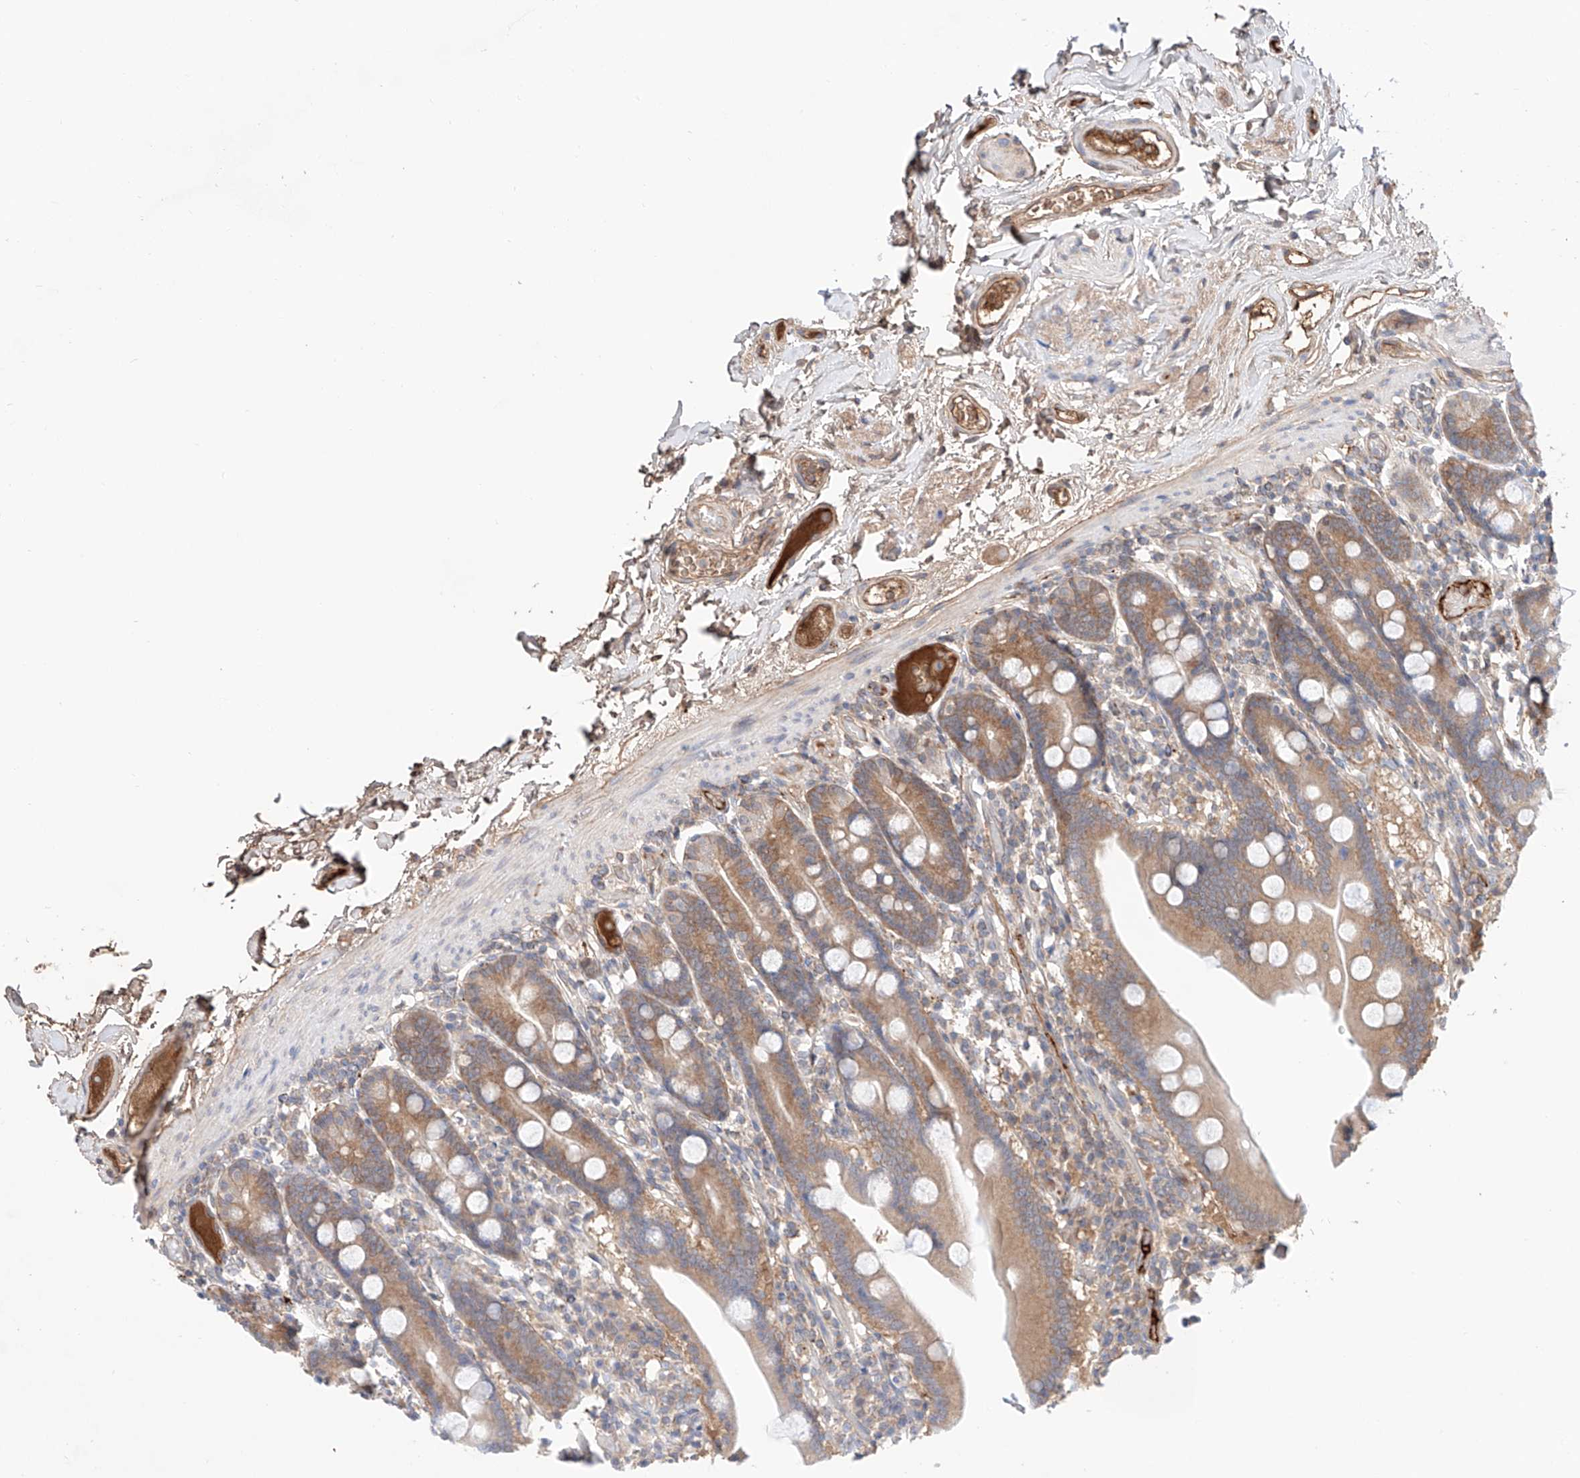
{"staining": {"intensity": "weak", "quantity": ">75%", "location": "cytoplasmic/membranous"}, "tissue": "duodenum", "cell_type": "Glandular cells", "image_type": "normal", "snomed": [{"axis": "morphology", "description": "Normal tissue, NOS"}, {"axis": "topography", "description": "Duodenum"}], "caption": "Weak cytoplasmic/membranous positivity is present in approximately >75% of glandular cells in normal duodenum. (brown staining indicates protein expression, while blue staining denotes nuclei).", "gene": "PGGT1B", "patient": {"sex": "male", "age": 55}}